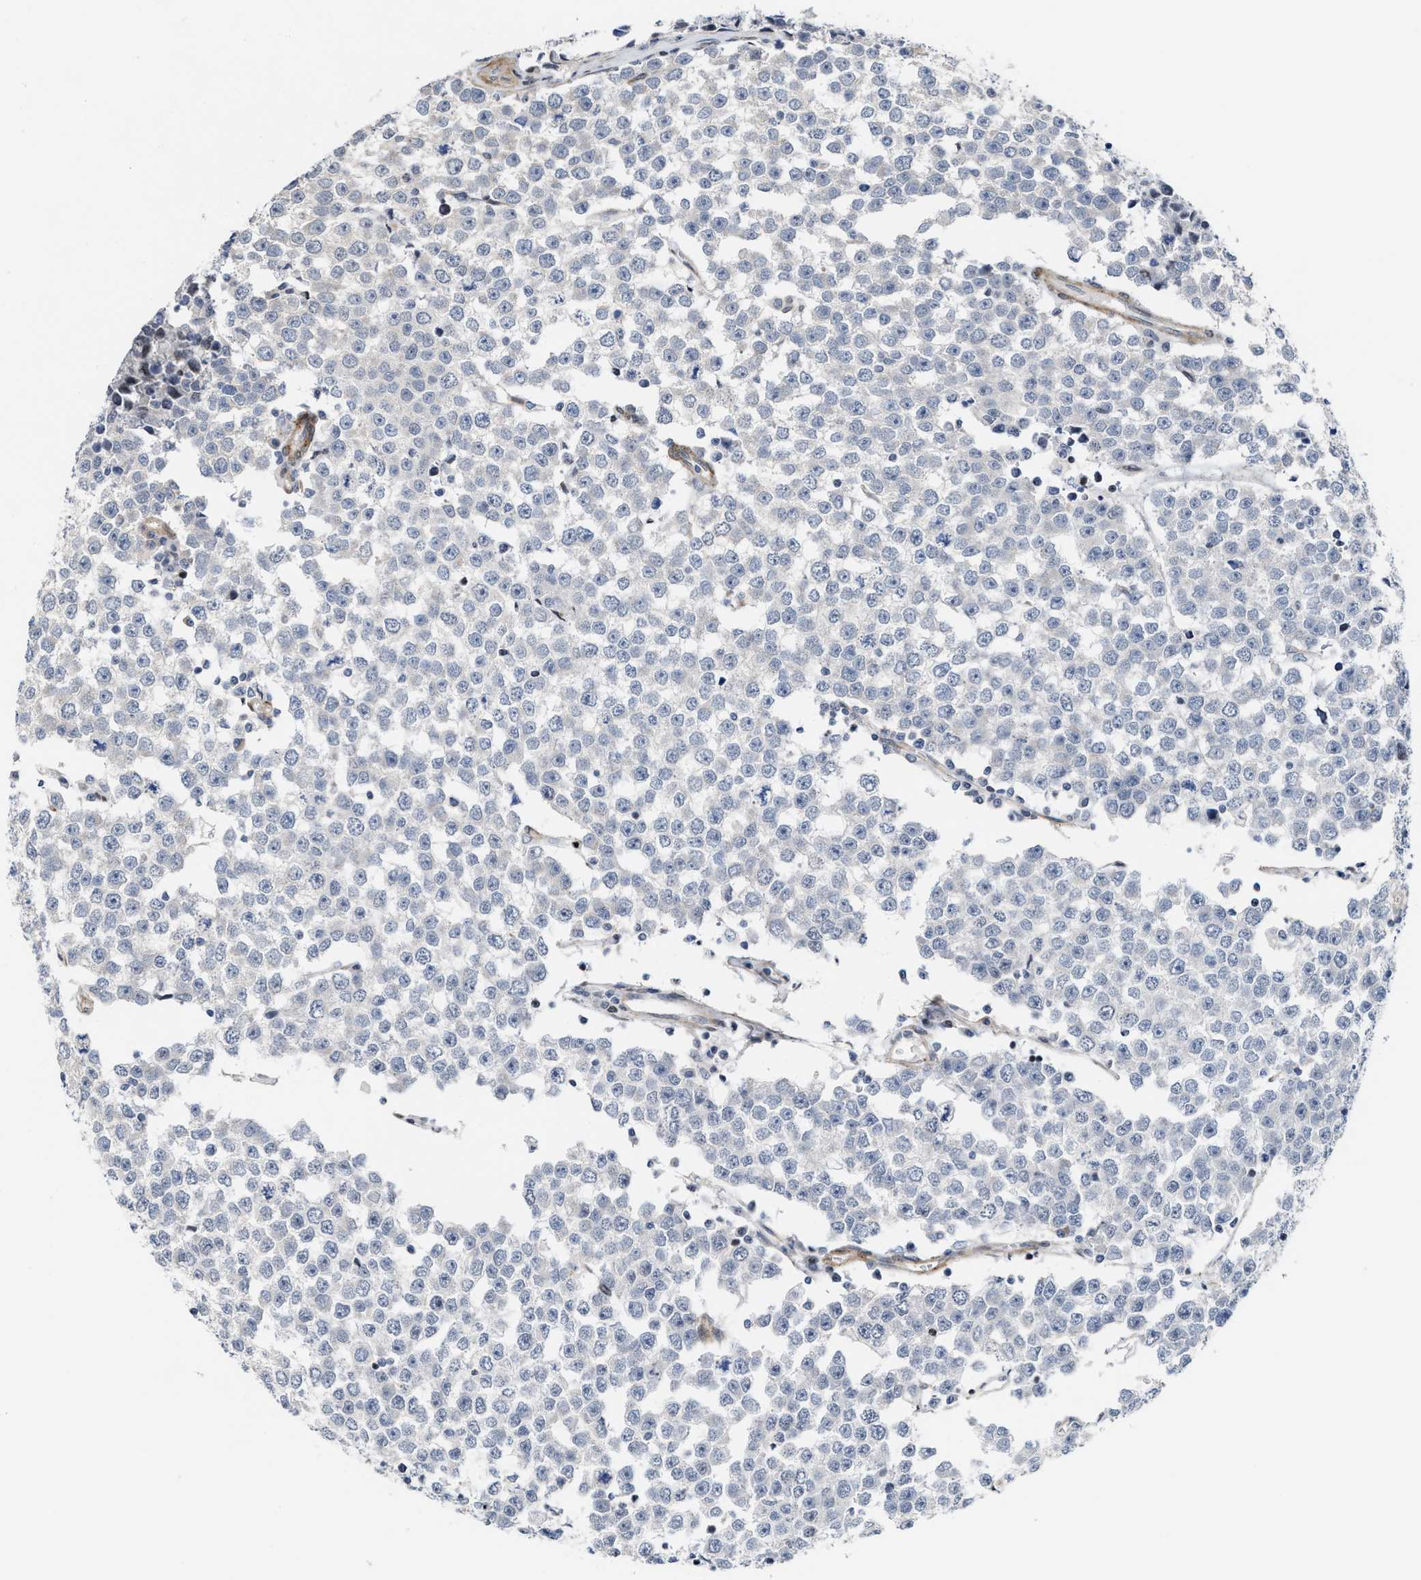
{"staining": {"intensity": "negative", "quantity": "none", "location": "none"}, "tissue": "testis cancer", "cell_type": "Tumor cells", "image_type": "cancer", "snomed": [{"axis": "morphology", "description": "Seminoma, NOS"}, {"axis": "morphology", "description": "Carcinoma, Embryonal, NOS"}, {"axis": "topography", "description": "Testis"}], "caption": "Immunohistochemical staining of testis cancer (embryonal carcinoma) displays no significant positivity in tumor cells.", "gene": "TGFB1I1", "patient": {"sex": "male", "age": 52}}